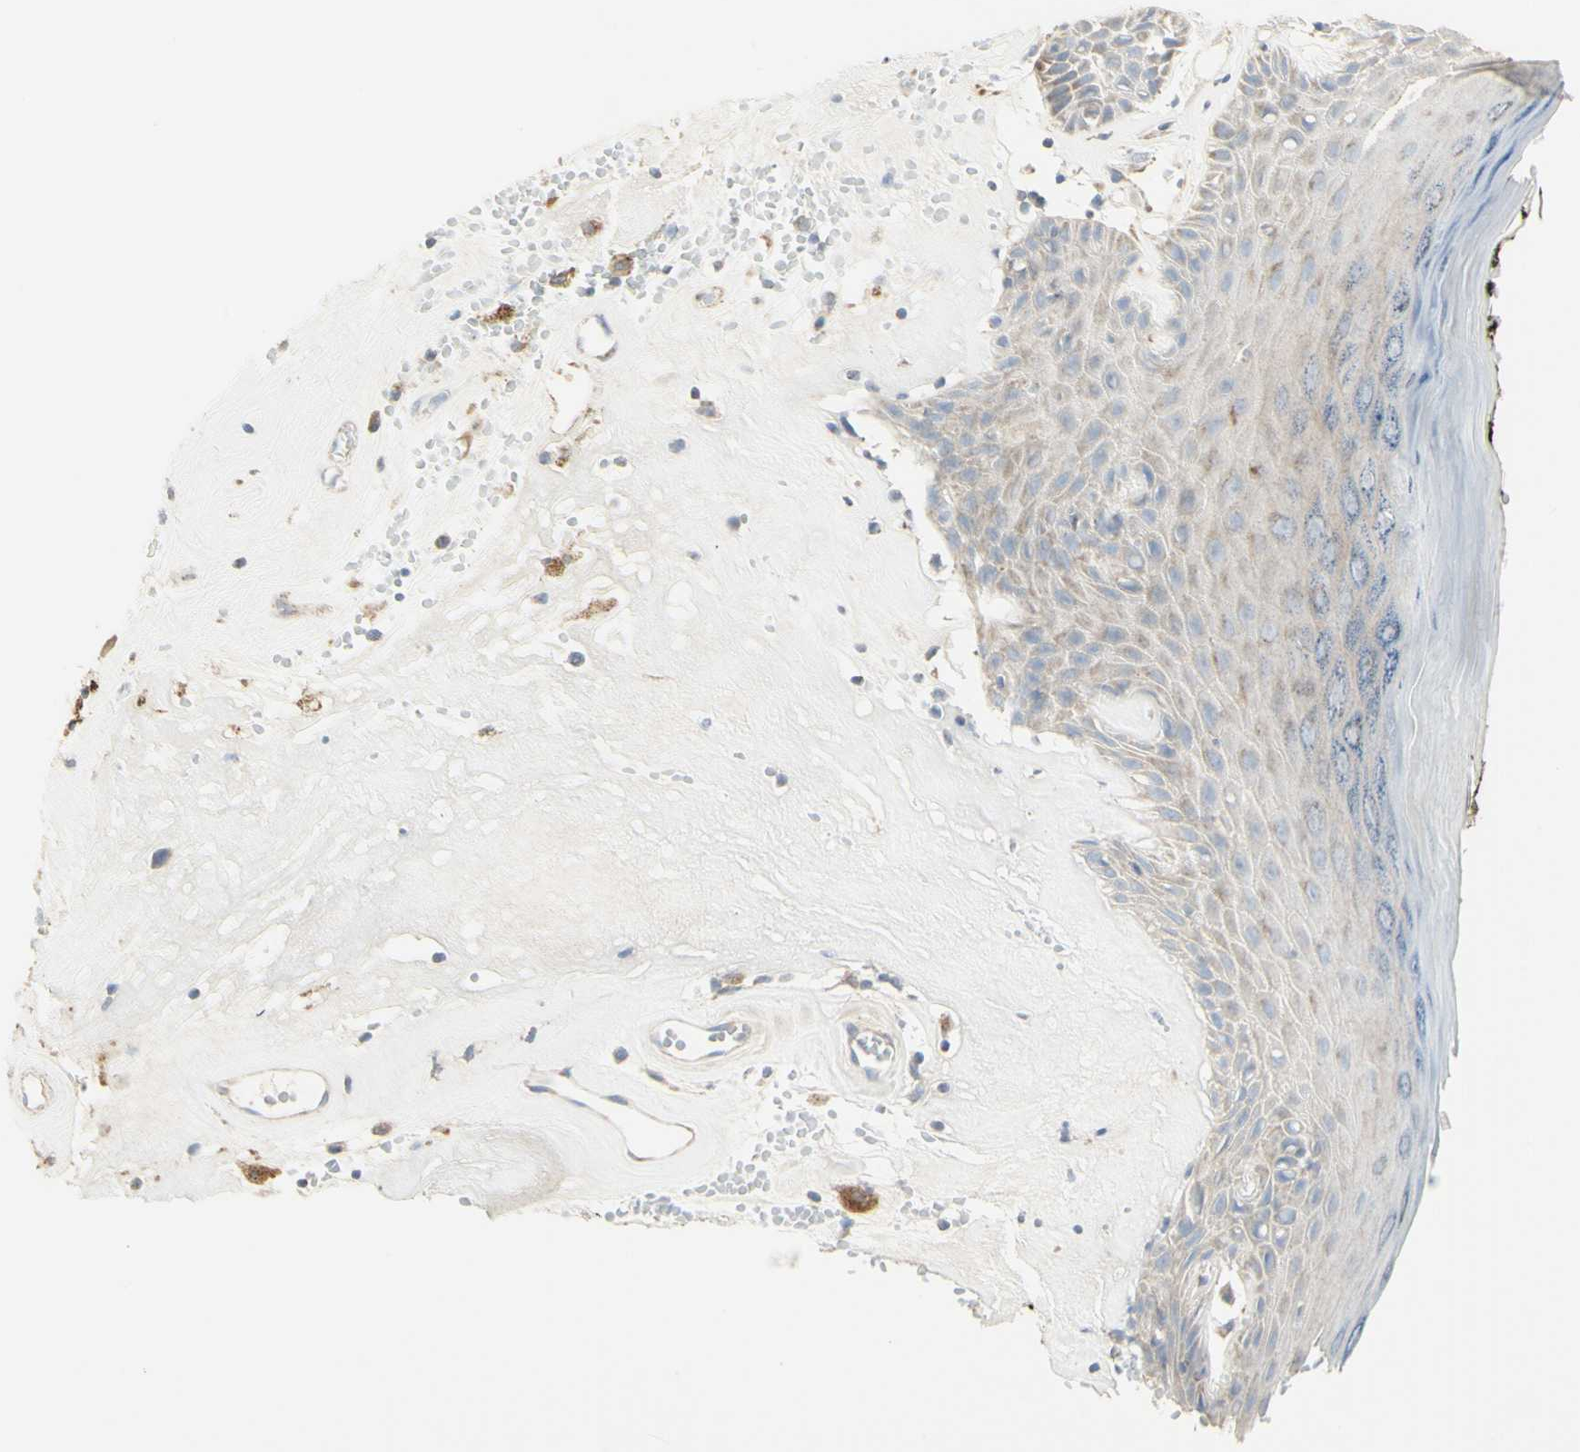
{"staining": {"intensity": "weak", "quantity": "<25%", "location": "cytoplasmic/membranous"}, "tissue": "skin", "cell_type": "Epidermal cells", "image_type": "normal", "snomed": [{"axis": "morphology", "description": "Normal tissue, NOS"}, {"axis": "morphology", "description": "Inflammation, NOS"}, {"axis": "topography", "description": "Vulva"}], "caption": "The immunohistochemistry (IHC) micrograph has no significant positivity in epidermal cells of skin. Nuclei are stained in blue.", "gene": "CNTNAP1", "patient": {"sex": "female", "age": 84}}